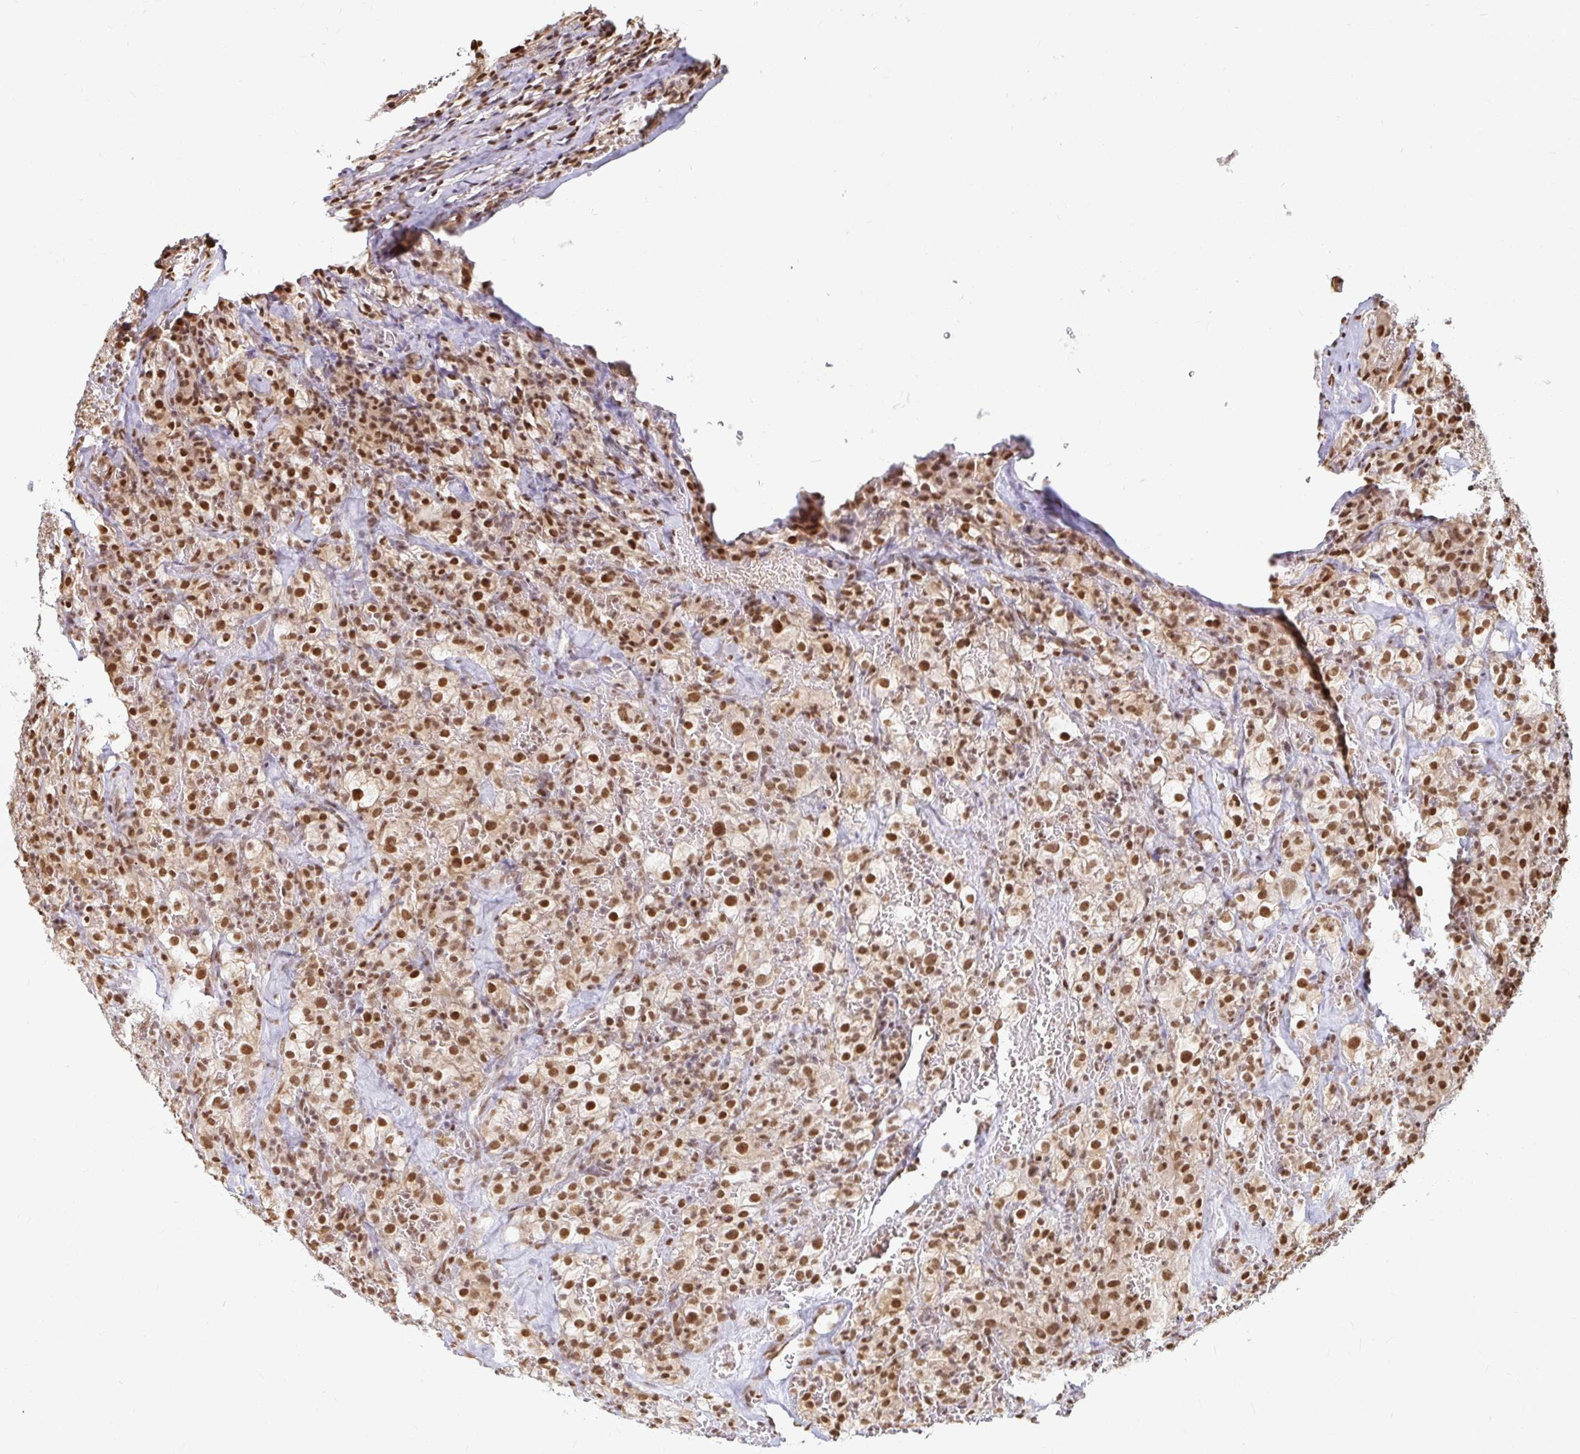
{"staining": {"intensity": "moderate", "quantity": ">75%", "location": "nuclear"}, "tissue": "renal cancer", "cell_type": "Tumor cells", "image_type": "cancer", "snomed": [{"axis": "morphology", "description": "Adenocarcinoma, NOS"}, {"axis": "topography", "description": "Kidney"}], "caption": "Brown immunohistochemical staining in human renal cancer shows moderate nuclear staining in about >75% of tumor cells. The staining is performed using DAB (3,3'-diaminobenzidine) brown chromogen to label protein expression. The nuclei are counter-stained blue using hematoxylin.", "gene": "HNRNPU", "patient": {"sex": "female", "age": 74}}